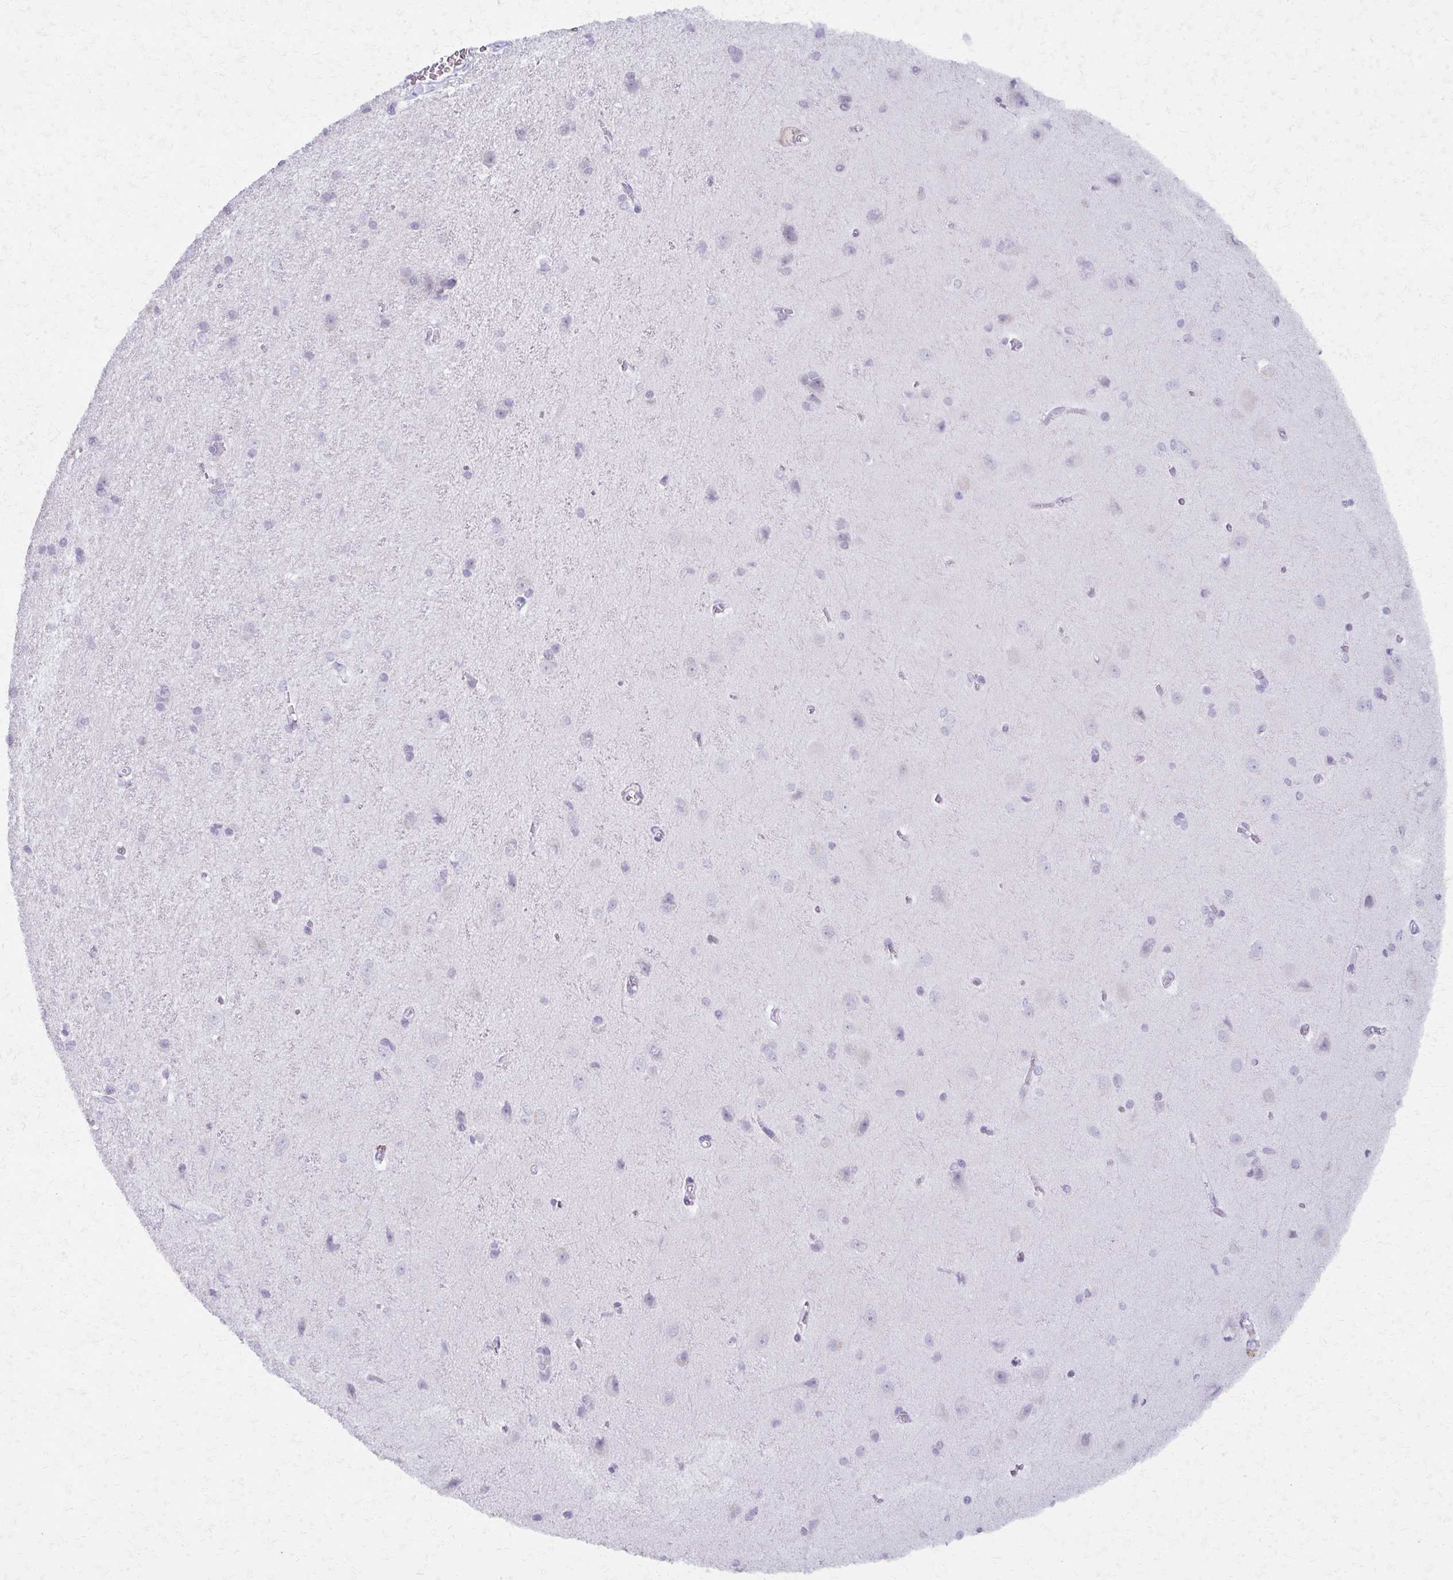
{"staining": {"intensity": "negative", "quantity": "none", "location": "none"}, "tissue": "cerebral cortex", "cell_type": "Endothelial cells", "image_type": "normal", "snomed": [{"axis": "morphology", "description": "Normal tissue, NOS"}, {"axis": "topography", "description": "Cerebral cortex"}], "caption": "DAB immunohistochemical staining of unremarkable cerebral cortex exhibits no significant positivity in endothelial cells. (DAB immunohistochemistry with hematoxylin counter stain).", "gene": "MORC4", "patient": {"sex": "male", "age": 37}}